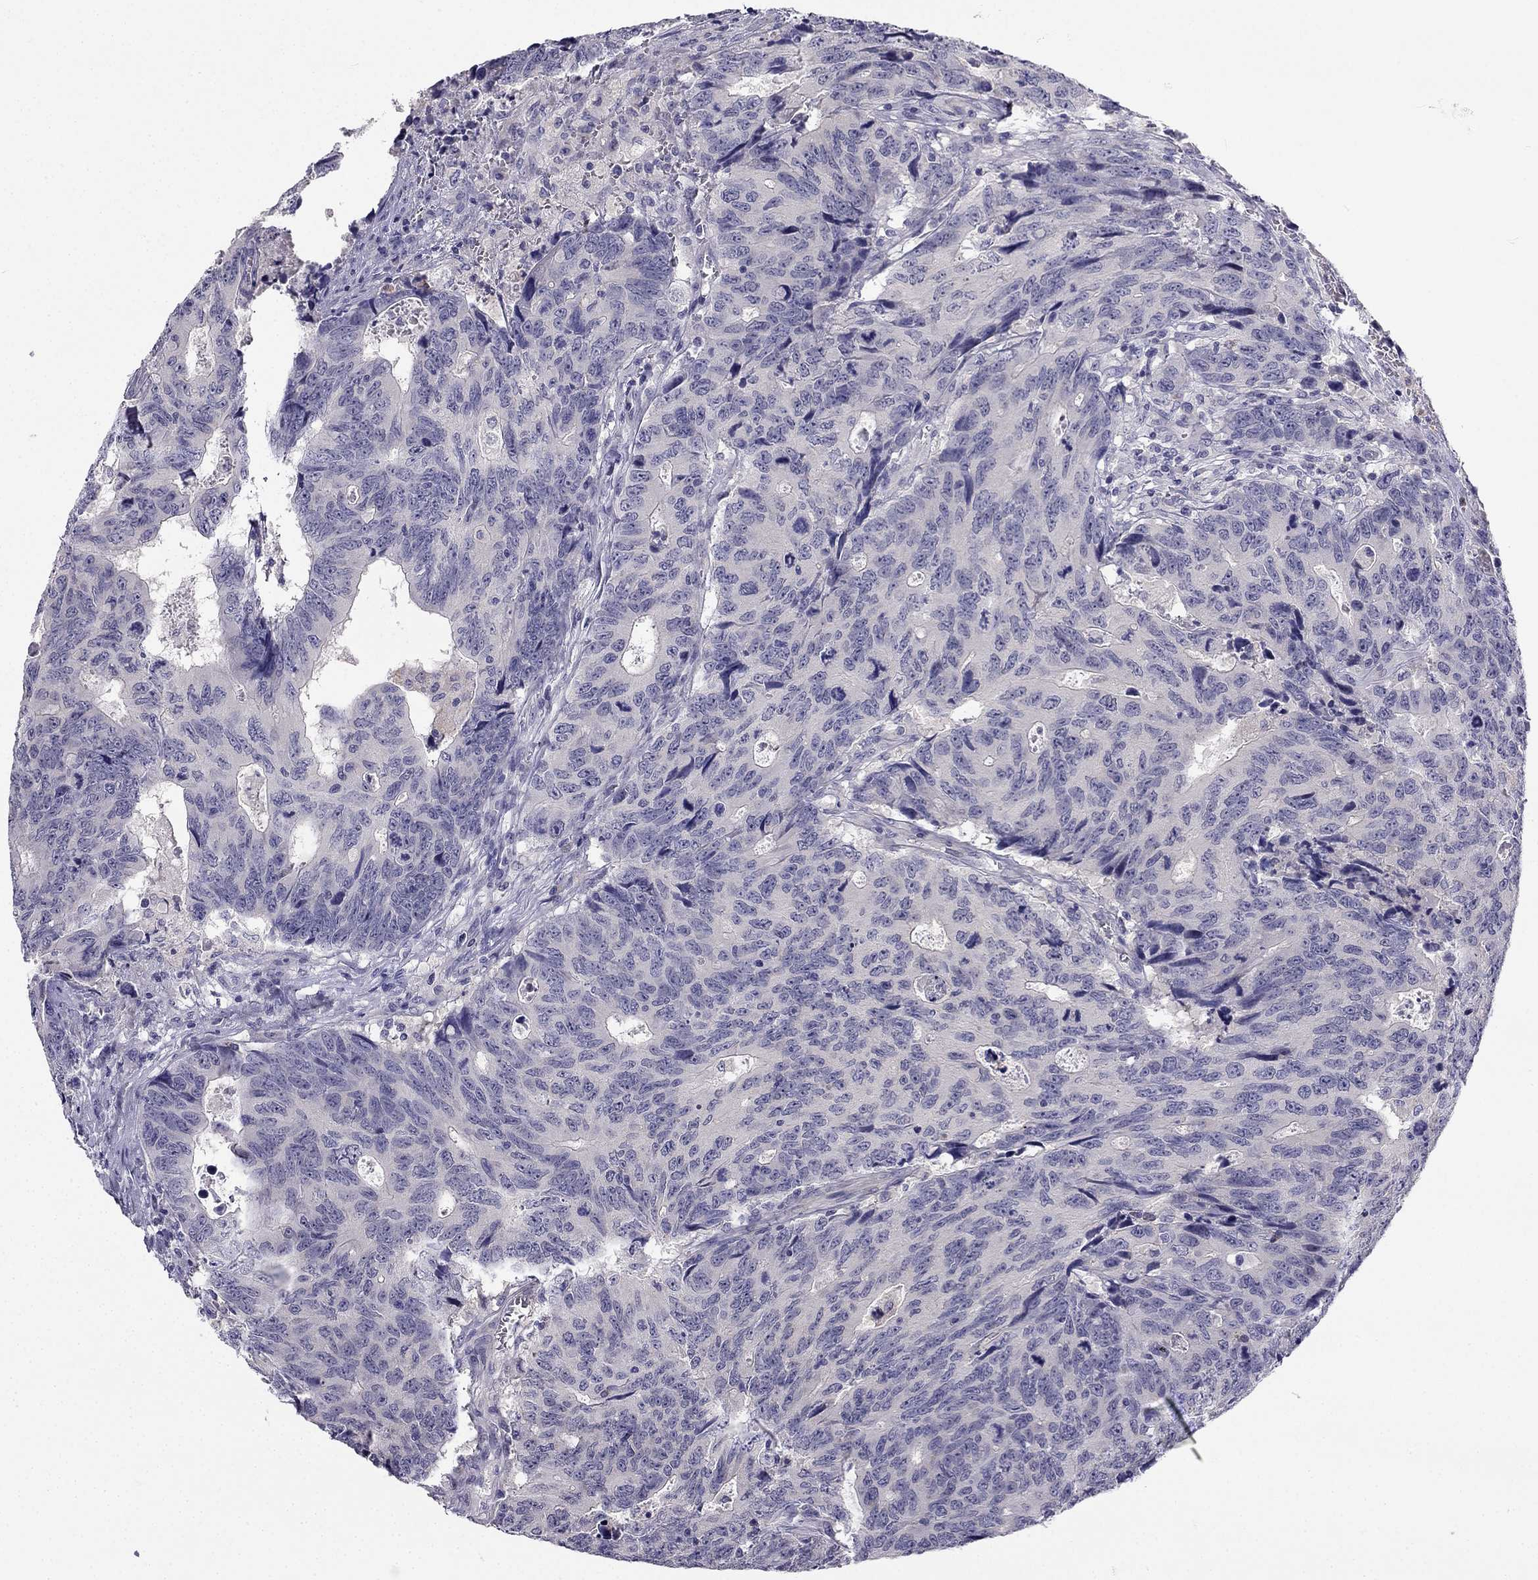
{"staining": {"intensity": "negative", "quantity": "none", "location": "none"}, "tissue": "colorectal cancer", "cell_type": "Tumor cells", "image_type": "cancer", "snomed": [{"axis": "morphology", "description": "Adenocarcinoma, NOS"}, {"axis": "topography", "description": "Colon"}], "caption": "Protein analysis of adenocarcinoma (colorectal) shows no significant expression in tumor cells.", "gene": "C16orf89", "patient": {"sex": "female", "age": 77}}